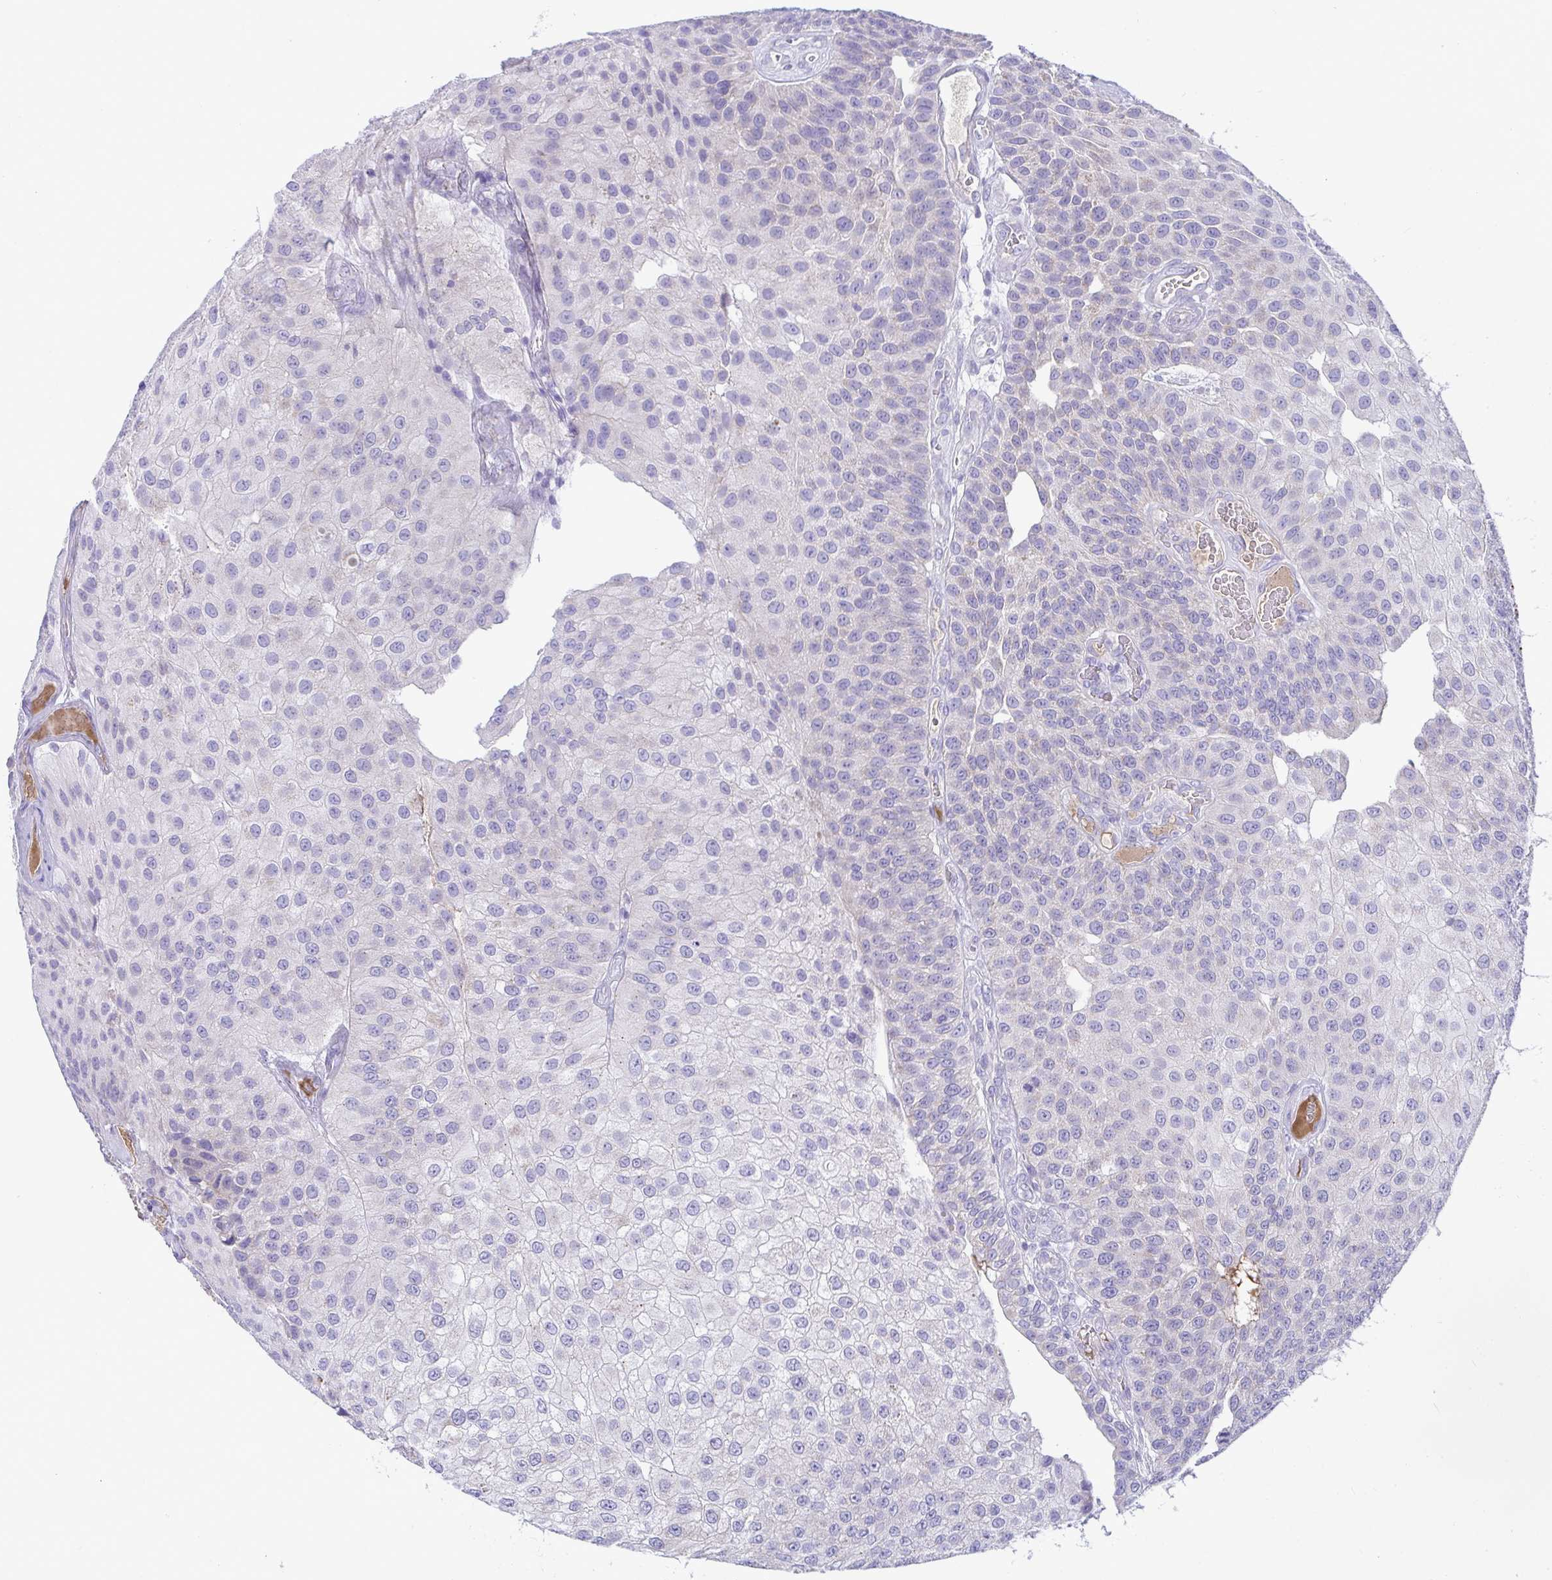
{"staining": {"intensity": "negative", "quantity": "none", "location": "none"}, "tissue": "urothelial cancer", "cell_type": "Tumor cells", "image_type": "cancer", "snomed": [{"axis": "morphology", "description": "Urothelial carcinoma, NOS"}, {"axis": "topography", "description": "Urinary bladder"}], "caption": "DAB (3,3'-diaminobenzidine) immunohistochemical staining of urothelial cancer displays no significant positivity in tumor cells.", "gene": "PLA2G12B", "patient": {"sex": "male", "age": 87}}